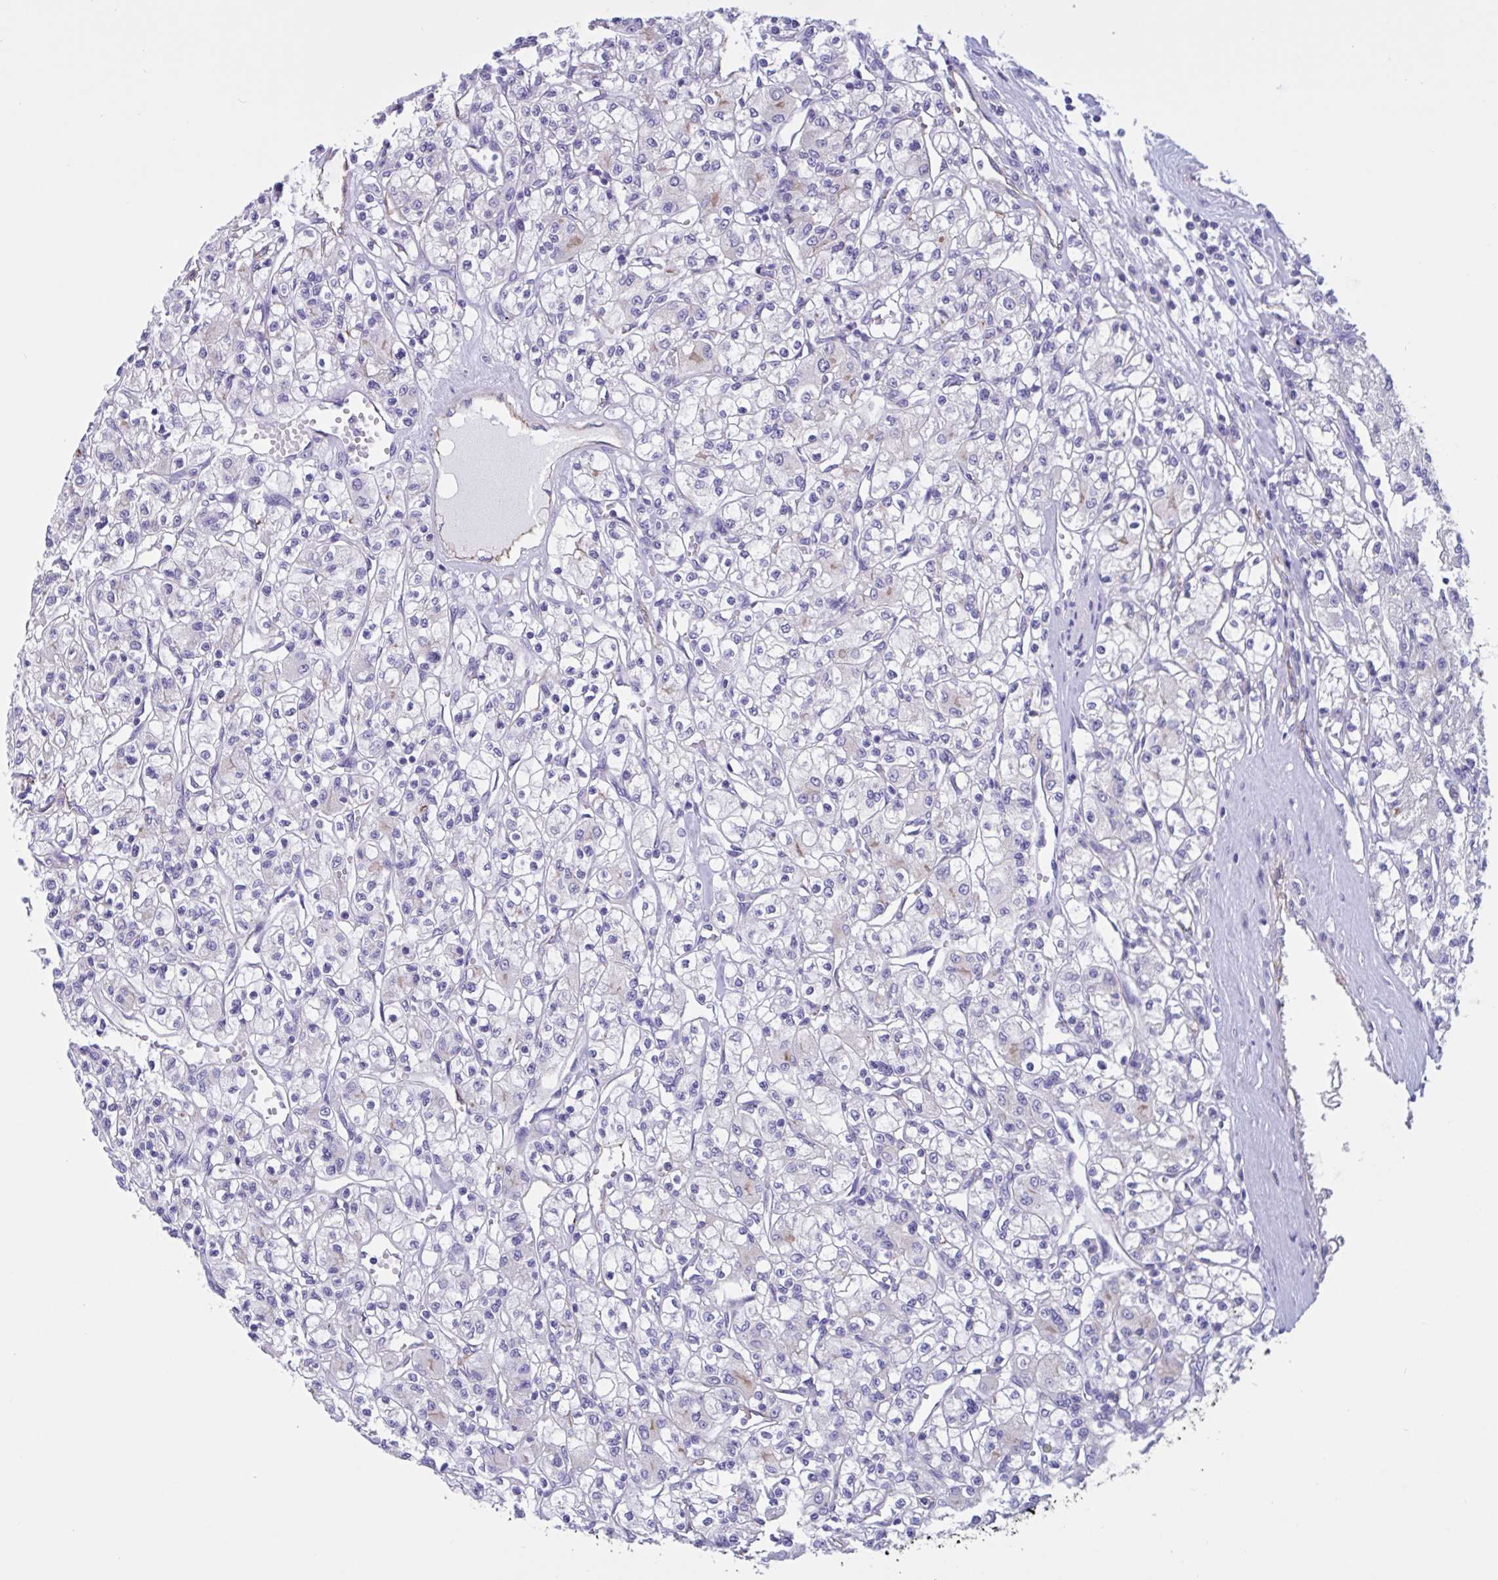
{"staining": {"intensity": "negative", "quantity": "none", "location": "none"}, "tissue": "renal cancer", "cell_type": "Tumor cells", "image_type": "cancer", "snomed": [{"axis": "morphology", "description": "Adenocarcinoma, NOS"}, {"axis": "topography", "description": "Kidney"}], "caption": "High power microscopy photomicrograph of an immunohistochemistry (IHC) photomicrograph of adenocarcinoma (renal), revealing no significant staining in tumor cells. (DAB immunohistochemistry with hematoxylin counter stain).", "gene": "RPL22L1", "patient": {"sex": "female", "age": 59}}